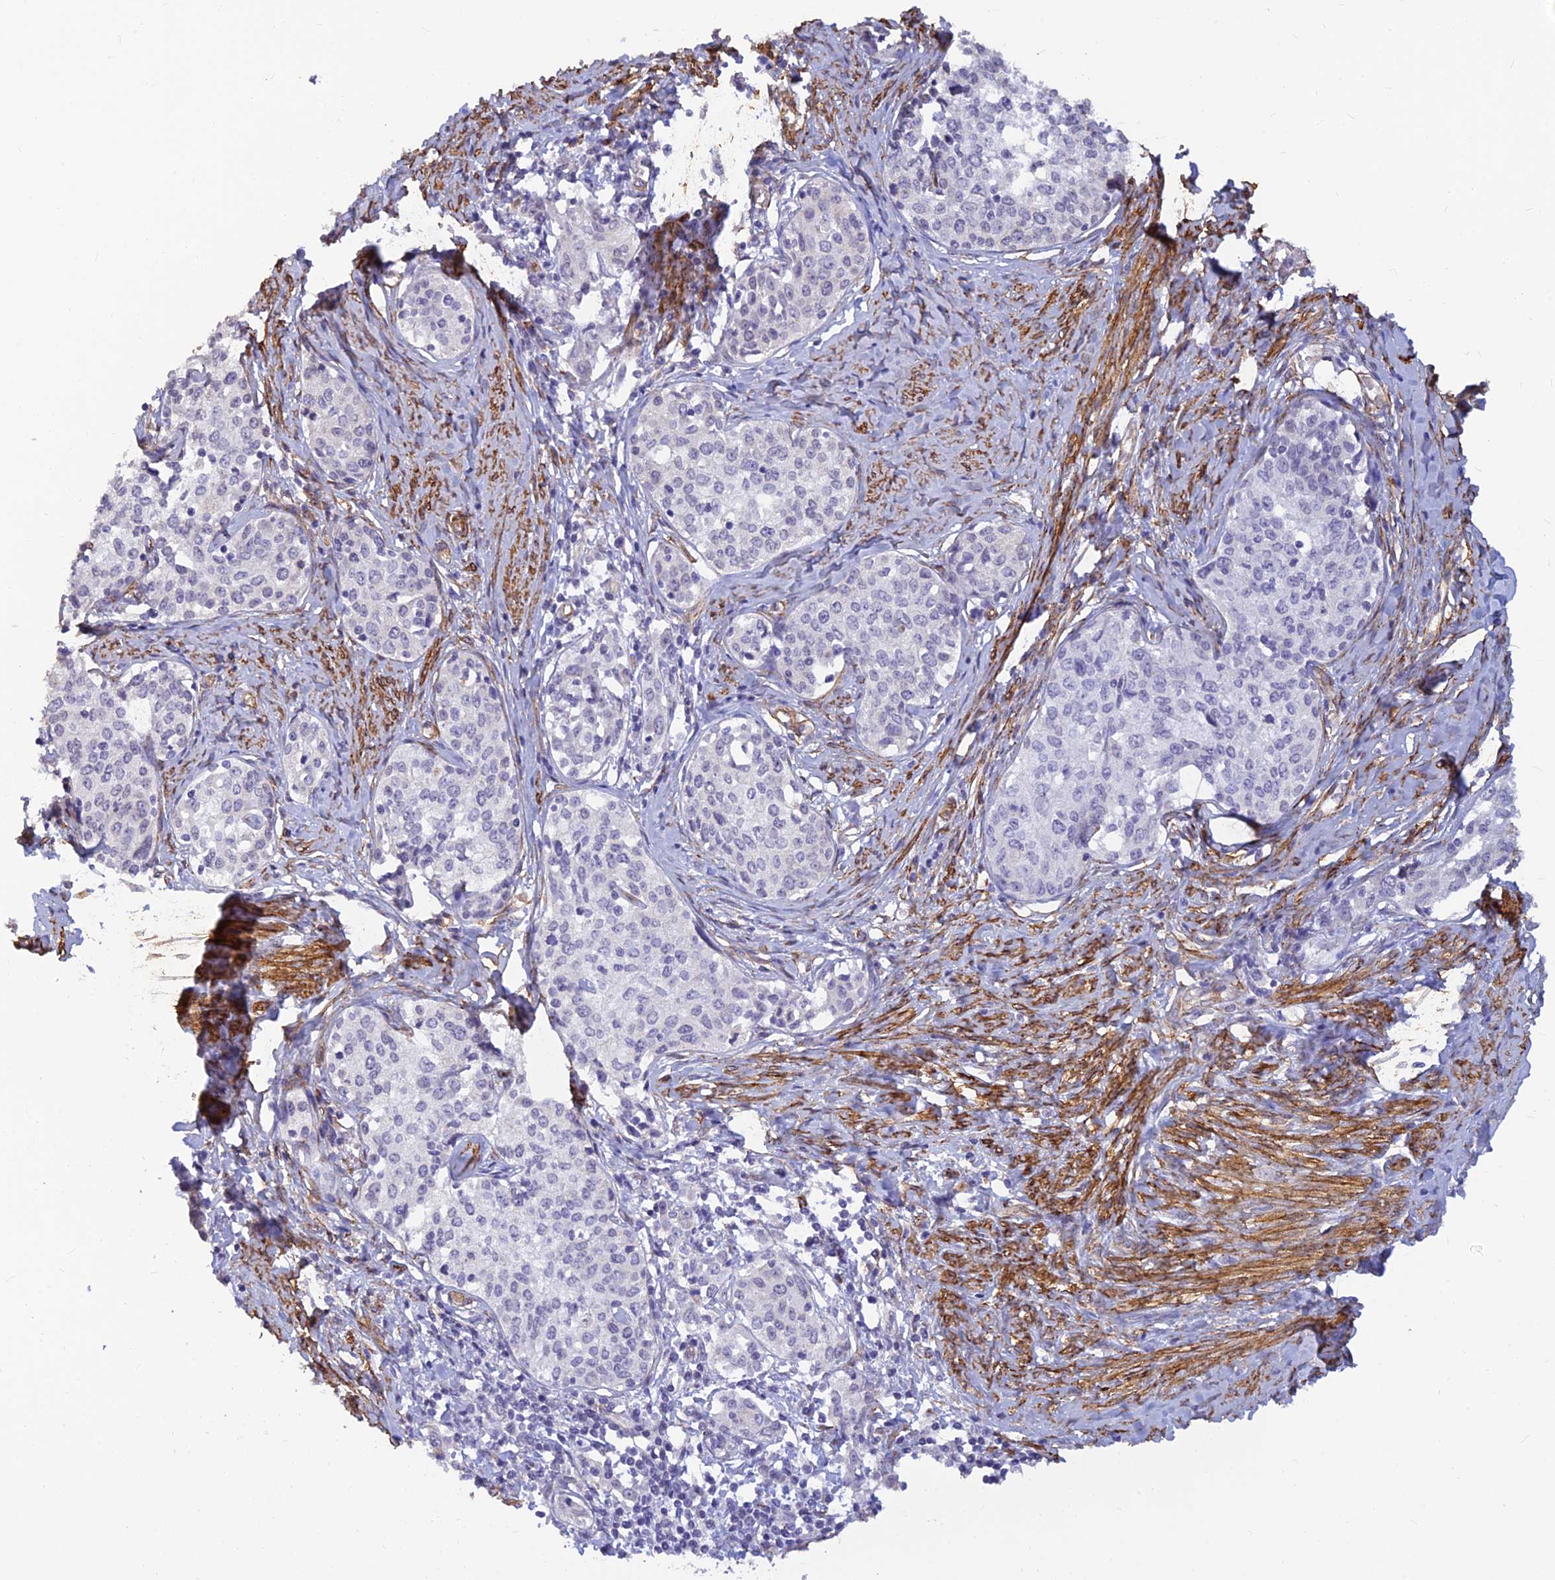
{"staining": {"intensity": "negative", "quantity": "none", "location": "none"}, "tissue": "cervical cancer", "cell_type": "Tumor cells", "image_type": "cancer", "snomed": [{"axis": "morphology", "description": "Squamous cell carcinoma, NOS"}, {"axis": "morphology", "description": "Adenocarcinoma, NOS"}, {"axis": "topography", "description": "Cervix"}], "caption": "An image of human adenocarcinoma (cervical) is negative for staining in tumor cells.", "gene": "ALDH1L2", "patient": {"sex": "female", "age": 52}}